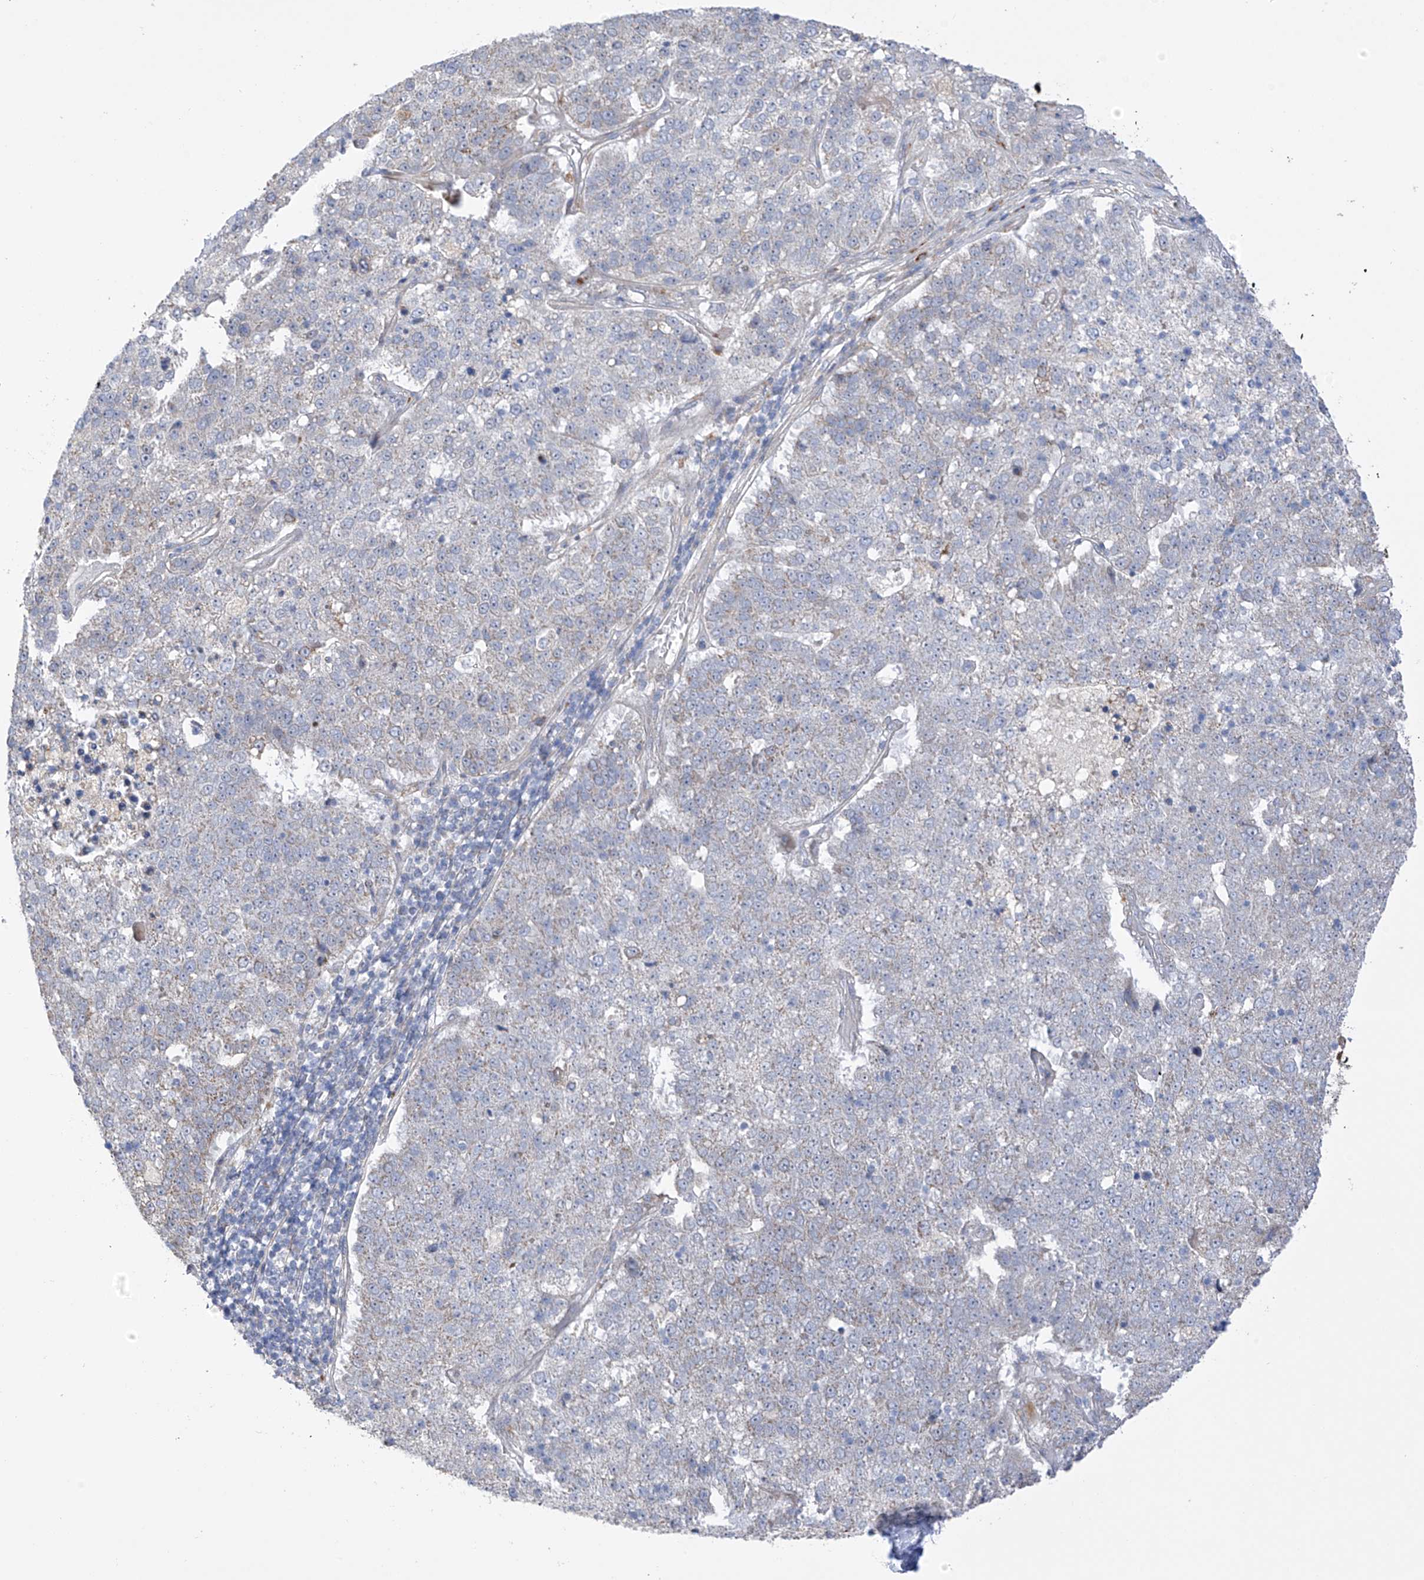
{"staining": {"intensity": "negative", "quantity": "none", "location": "none"}, "tissue": "pancreatic cancer", "cell_type": "Tumor cells", "image_type": "cancer", "snomed": [{"axis": "morphology", "description": "Adenocarcinoma, NOS"}, {"axis": "topography", "description": "Pancreas"}], "caption": "This micrograph is of pancreatic cancer stained with immunohistochemistry to label a protein in brown with the nuclei are counter-stained blue. There is no staining in tumor cells.", "gene": "ZNF641", "patient": {"sex": "female", "age": 61}}